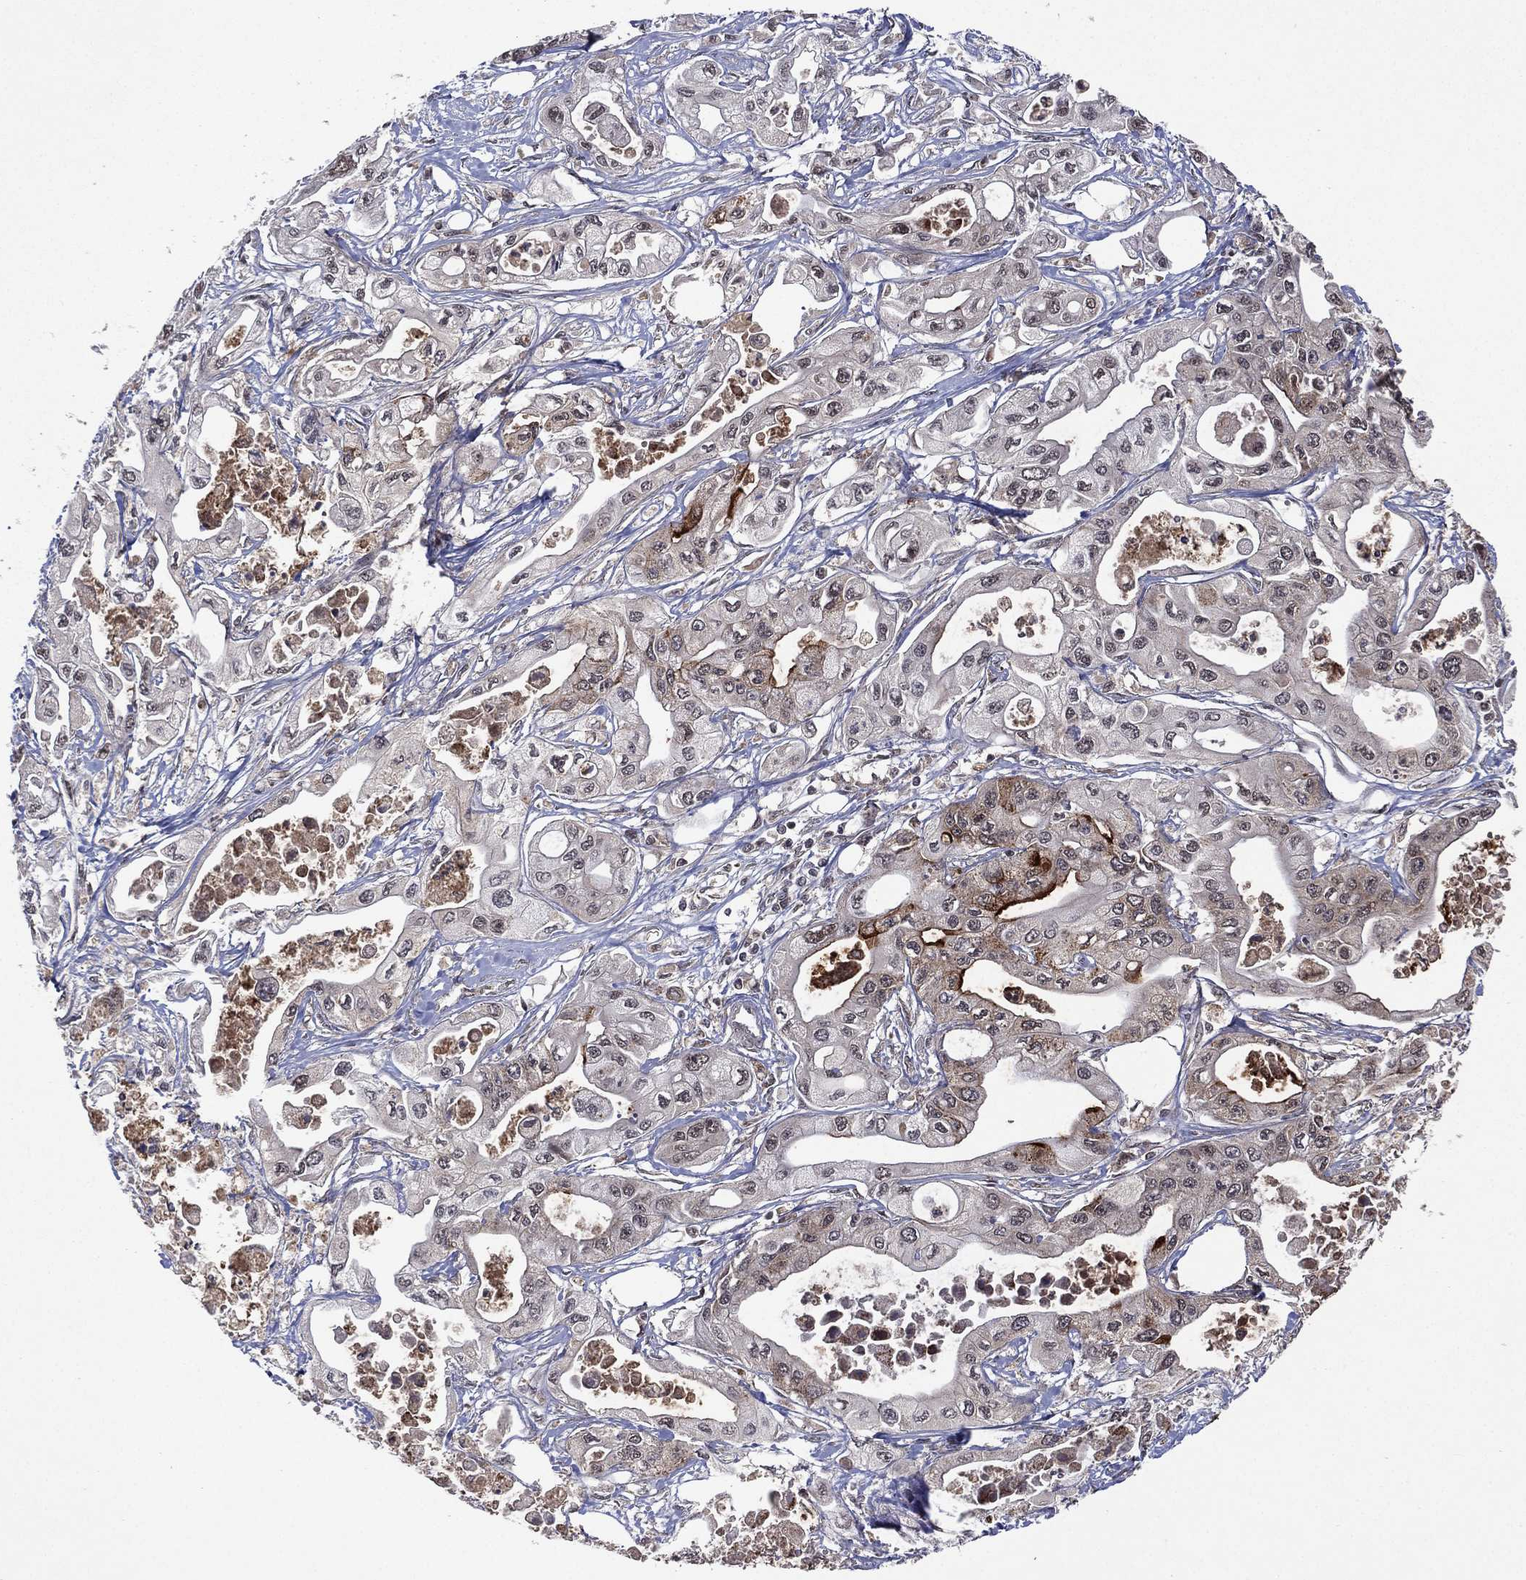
{"staining": {"intensity": "strong", "quantity": "<25%", "location": "cytoplasmic/membranous"}, "tissue": "pancreatic cancer", "cell_type": "Tumor cells", "image_type": "cancer", "snomed": [{"axis": "morphology", "description": "Adenocarcinoma, NOS"}, {"axis": "topography", "description": "Pancreas"}], "caption": "Immunohistochemical staining of human pancreatic cancer displays strong cytoplasmic/membranous protein expression in about <25% of tumor cells.", "gene": "ATG4B", "patient": {"sex": "male", "age": 70}}